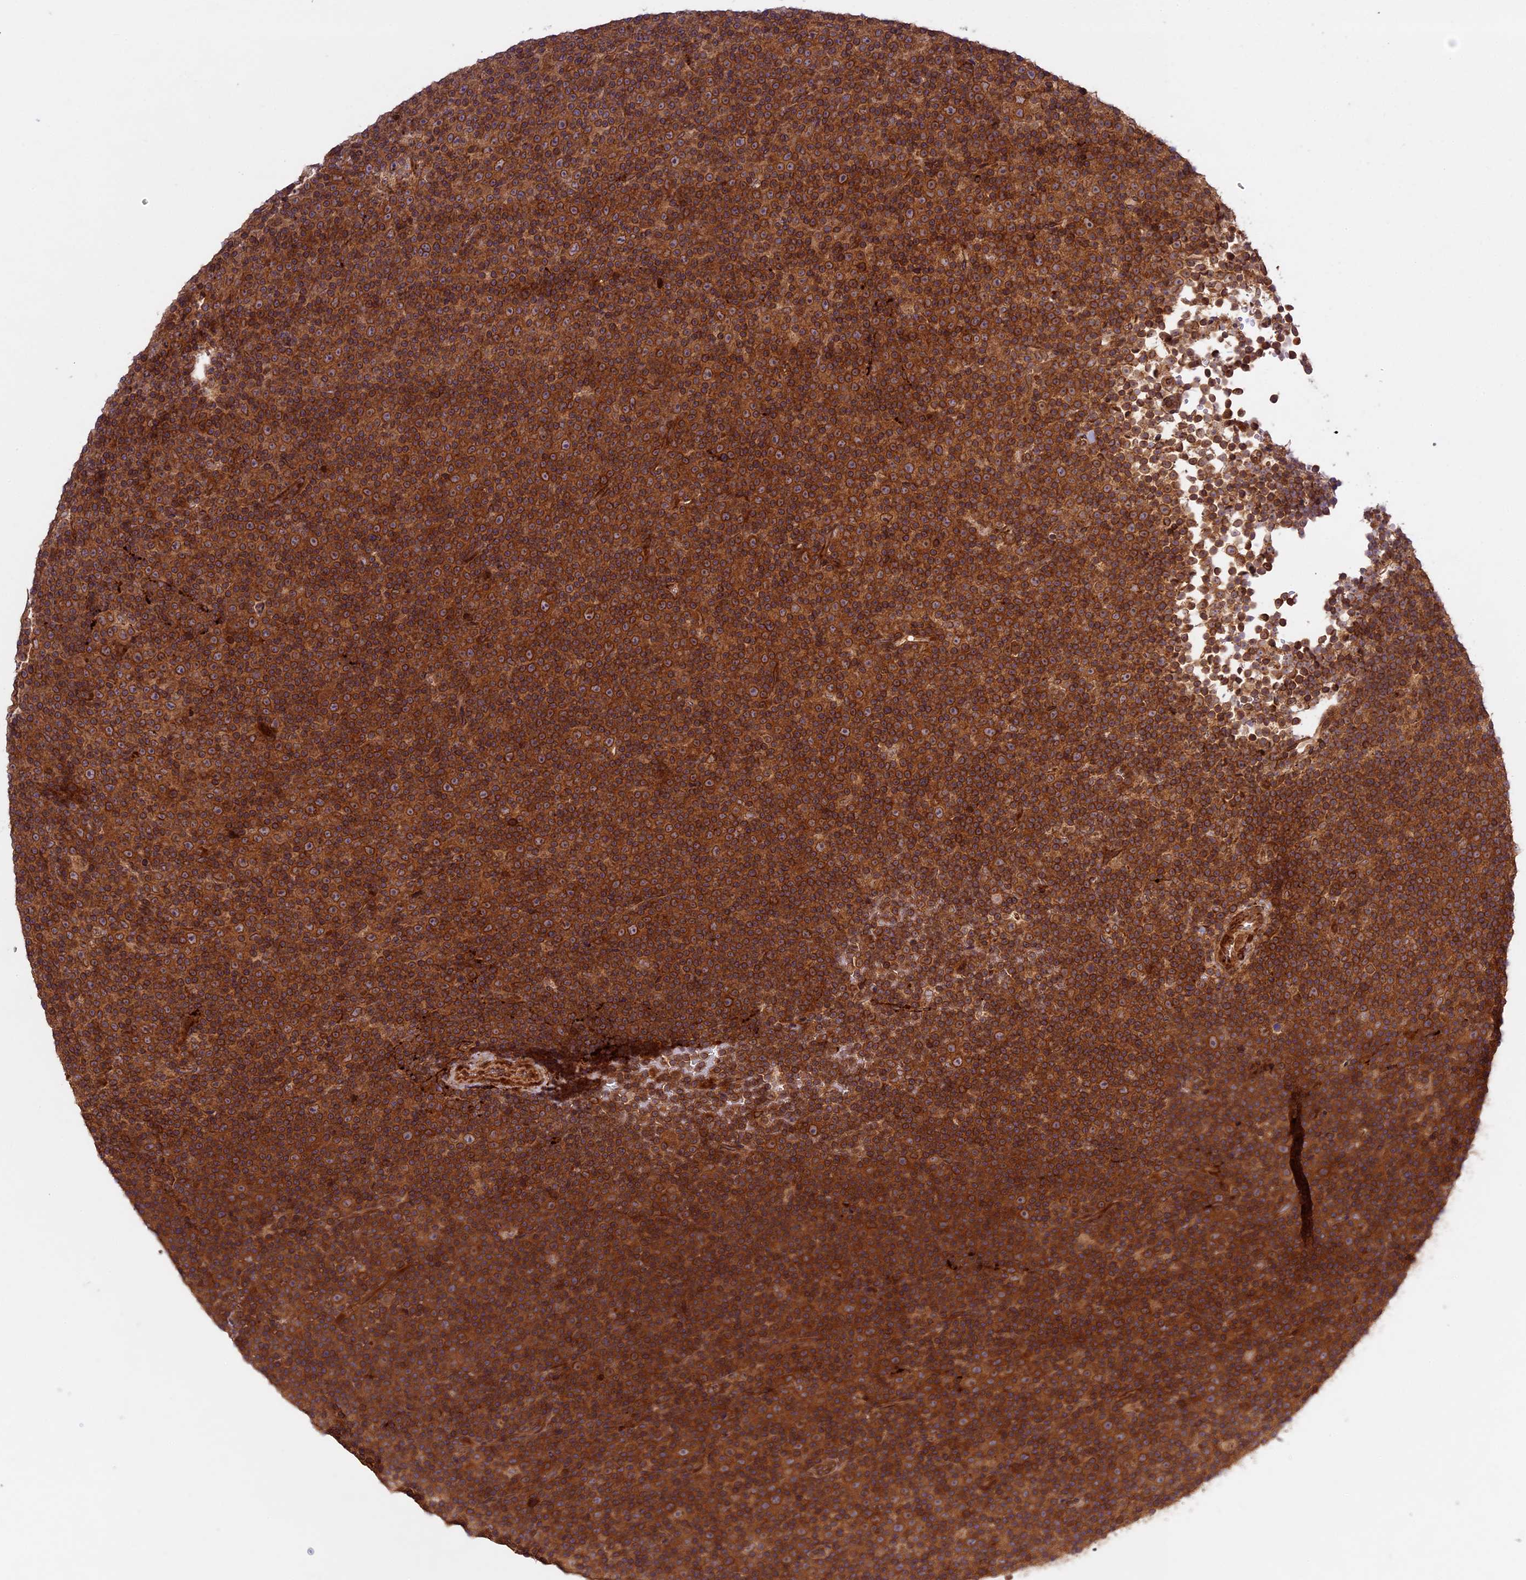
{"staining": {"intensity": "strong", "quantity": ">75%", "location": "cytoplasmic/membranous"}, "tissue": "lymphoma", "cell_type": "Tumor cells", "image_type": "cancer", "snomed": [{"axis": "morphology", "description": "Malignant lymphoma, non-Hodgkin's type, Low grade"}, {"axis": "topography", "description": "Lymph node"}], "caption": "Malignant lymphoma, non-Hodgkin's type (low-grade) tissue exhibits strong cytoplasmic/membranous positivity in about >75% of tumor cells, visualized by immunohistochemistry.", "gene": "DGKH", "patient": {"sex": "female", "age": 67}}